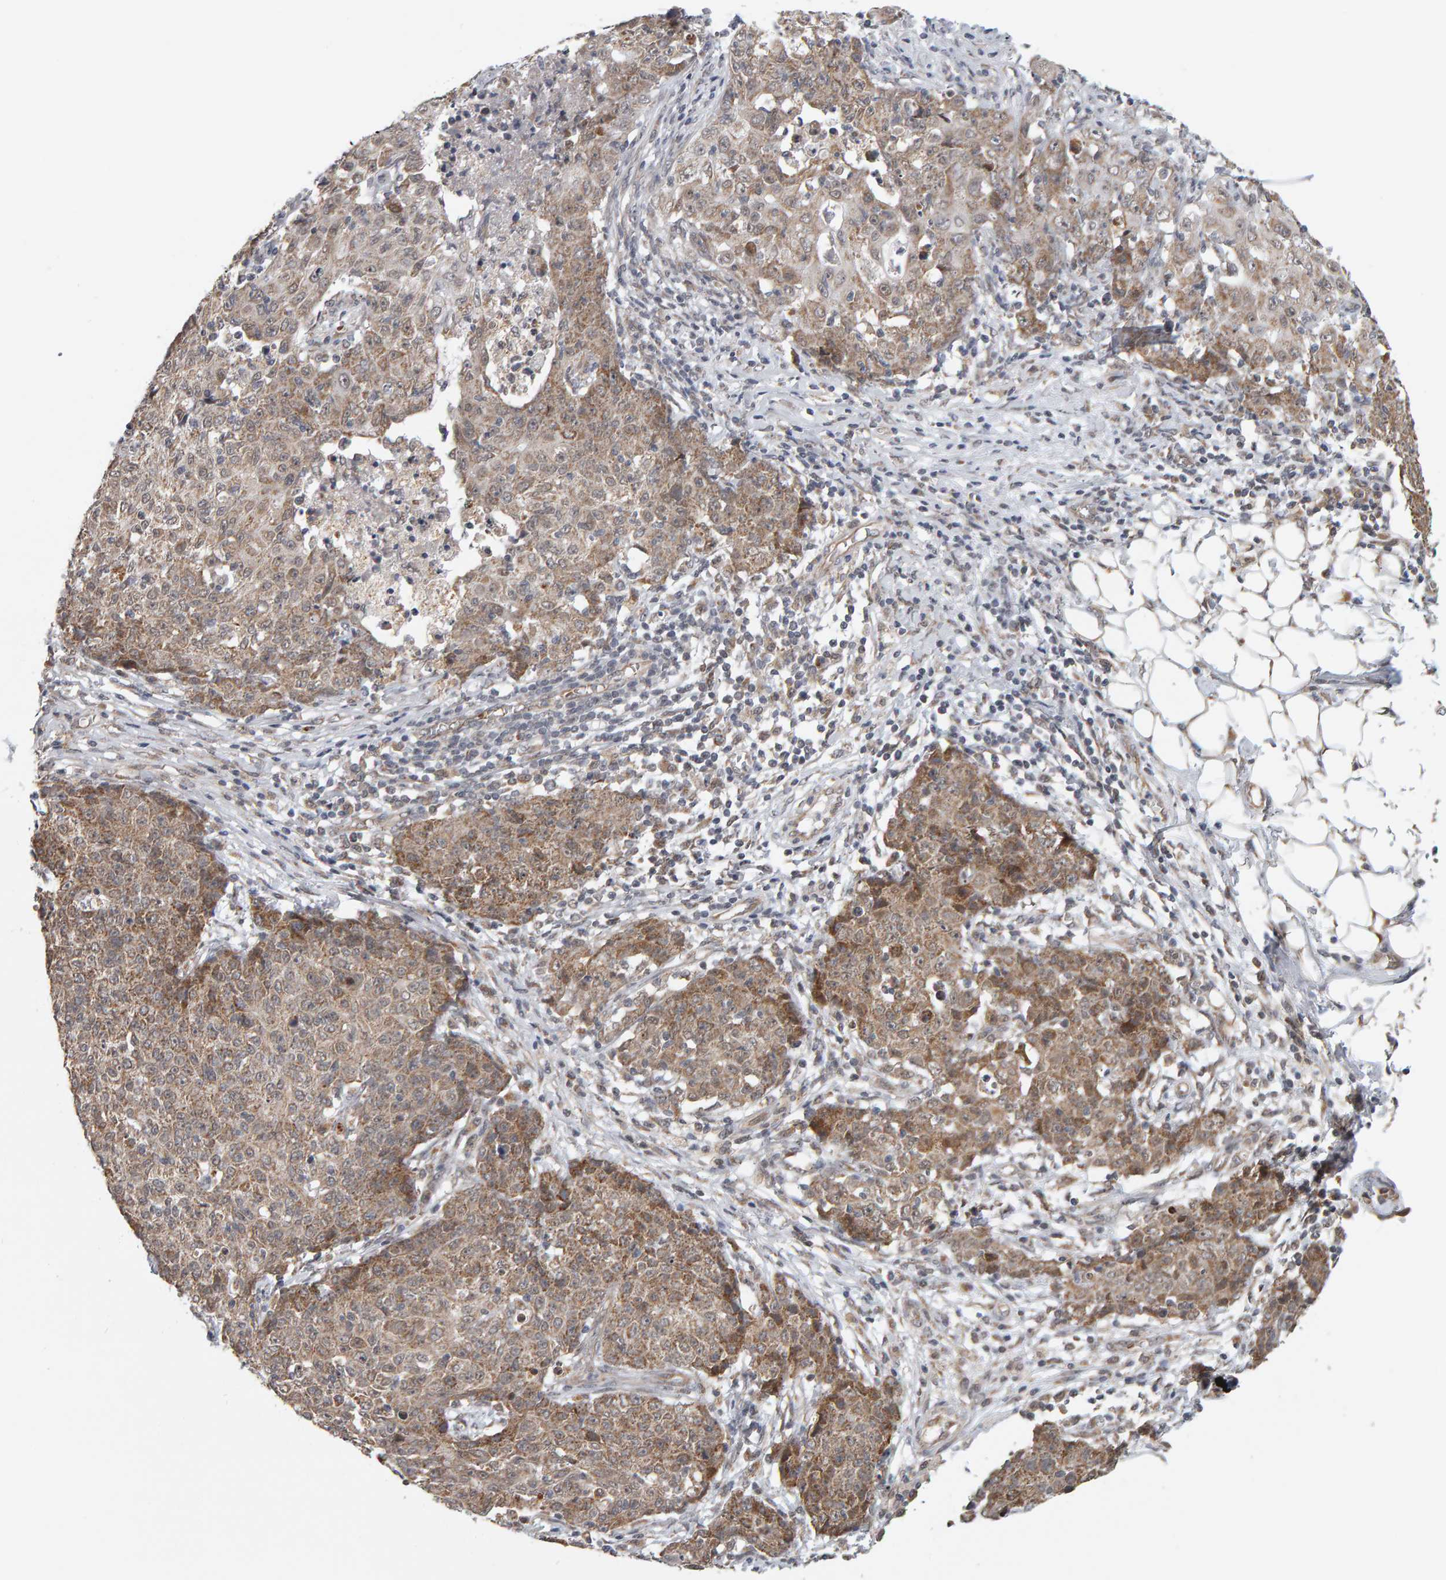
{"staining": {"intensity": "moderate", "quantity": ">75%", "location": "cytoplasmic/membranous"}, "tissue": "ovarian cancer", "cell_type": "Tumor cells", "image_type": "cancer", "snomed": [{"axis": "morphology", "description": "Carcinoma, endometroid"}, {"axis": "topography", "description": "Ovary"}], "caption": "This image reveals immunohistochemistry (IHC) staining of ovarian endometroid carcinoma, with medium moderate cytoplasmic/membranous expression in about >75% of tumor cells.", "gene": "DAP3", "patient": {"sex": "female", "age": 42}}